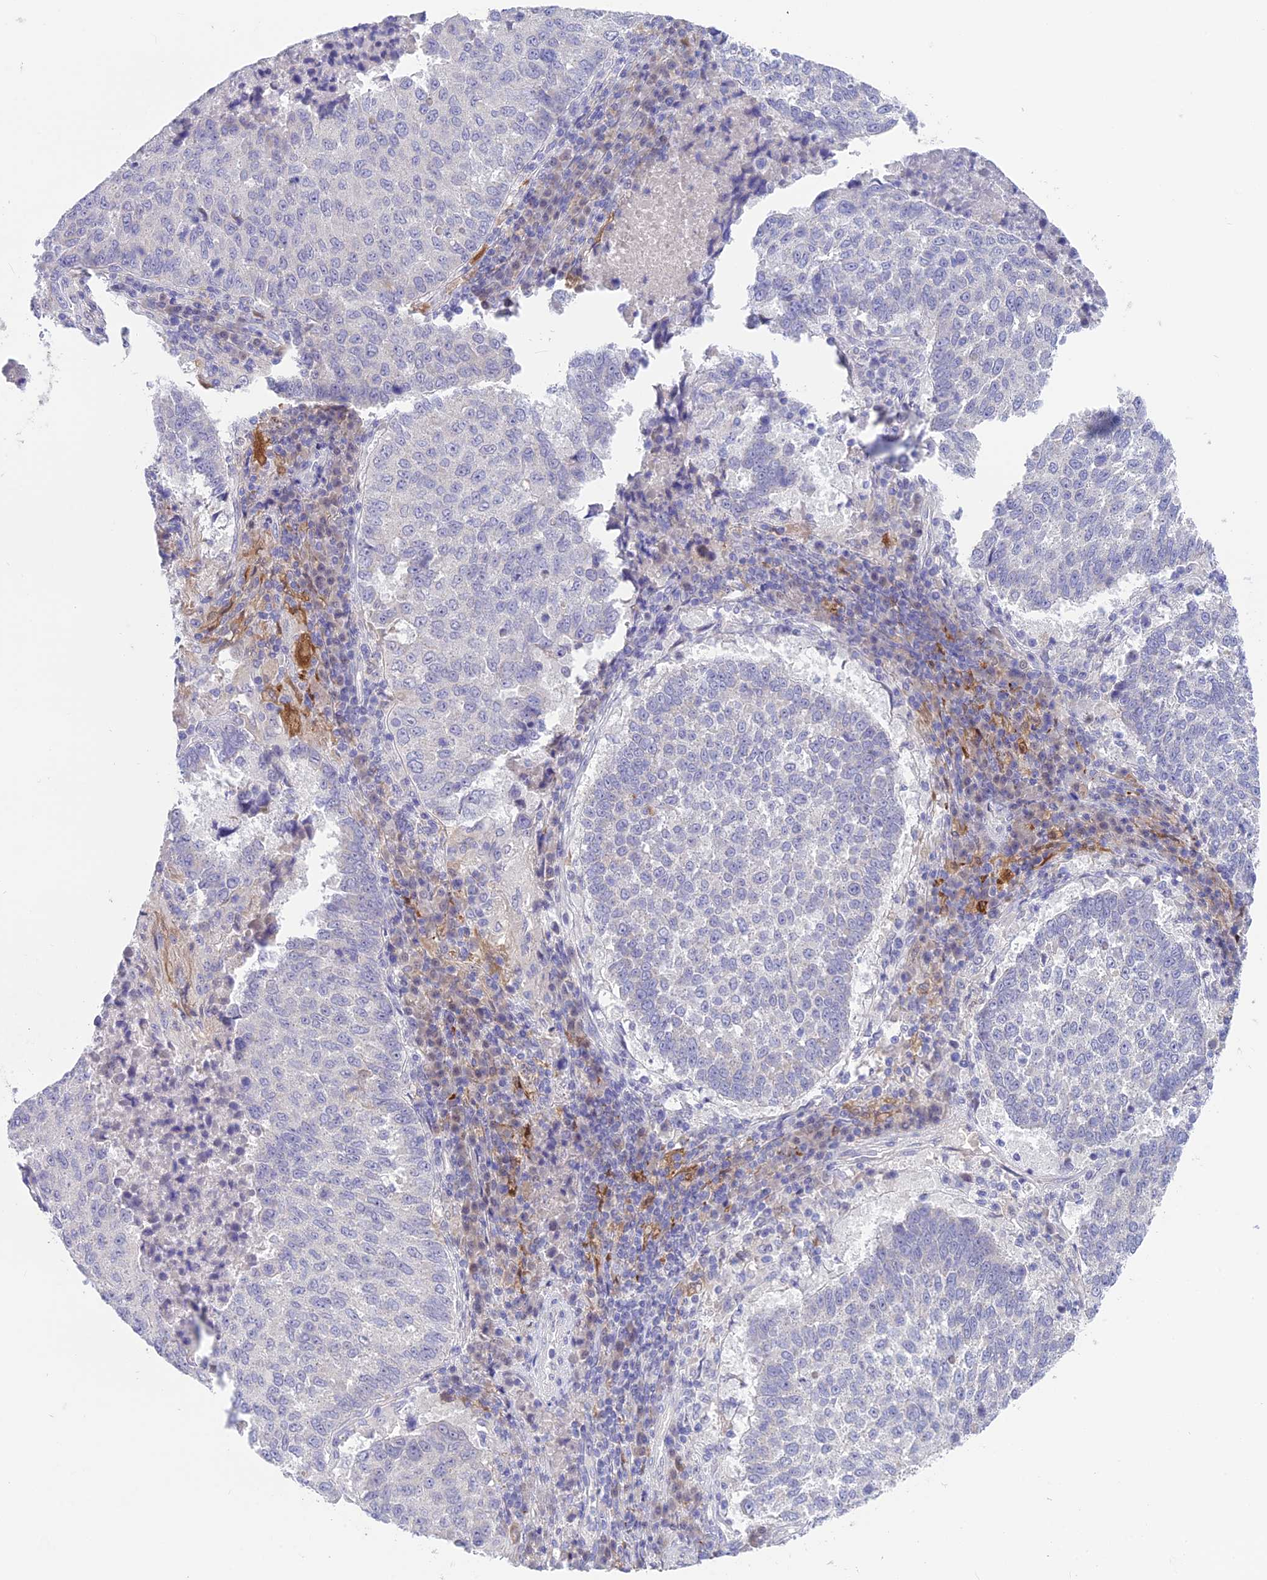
{"staining": {"intensity": "negative", "quantity": "none", "location": "none"}, "tissue": "lung cancer", "cell_type": "Tumor cells", "image_type": "cancer", "snomed": [{"axis": "morphology", "description": "Squamous cell carcinoma, NOS"}, {"axis": "topography", "description": "Lung"}], "caption": "This is an IHC photomicrograph of lung cancer. There is no expression in tumor cells.", "gene": "SNTN", "patient": {"sex": "male", "age": 73}}